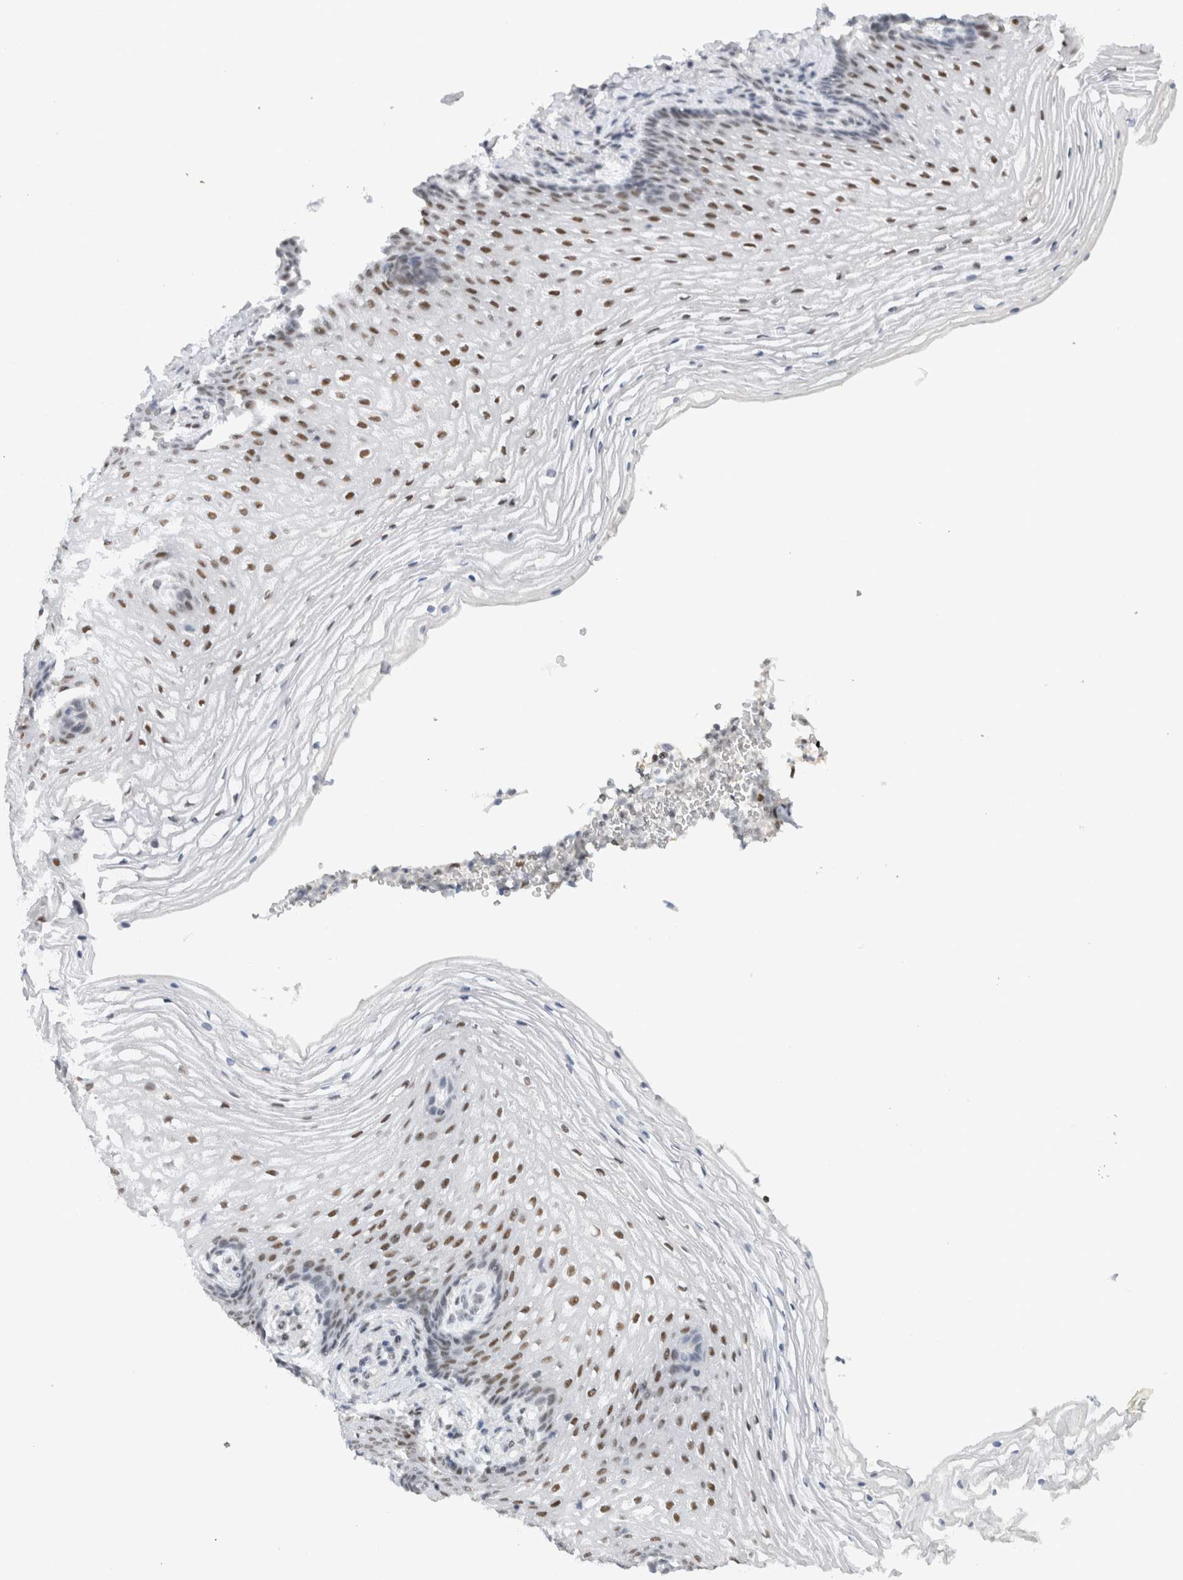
{"staining": {"intensity": "moderate", "quantity": "25%-75%", "location": "nuclear"}, "tissue": "vagina", "cell_type": "Squamous epithelial cells", "image_type": "normal", "snomed": [{"axis": "morphology", "description": "Normal tissue, NOS"}, {"axis": "topography", "description": "Vagina"}], "caption": "Normal vagina reveals moderate nuclear expression in about 25%-75% of squamous epithelial cells, visualized by immunohistochemistry. The staining was performed using DAB to visualize the protein expression in brown, while the nuclei were stained in blue with hematoxylin (Magnification: 20x).", "gene": "COPS7A", "patient": {"sex": "female", "age": 60}}